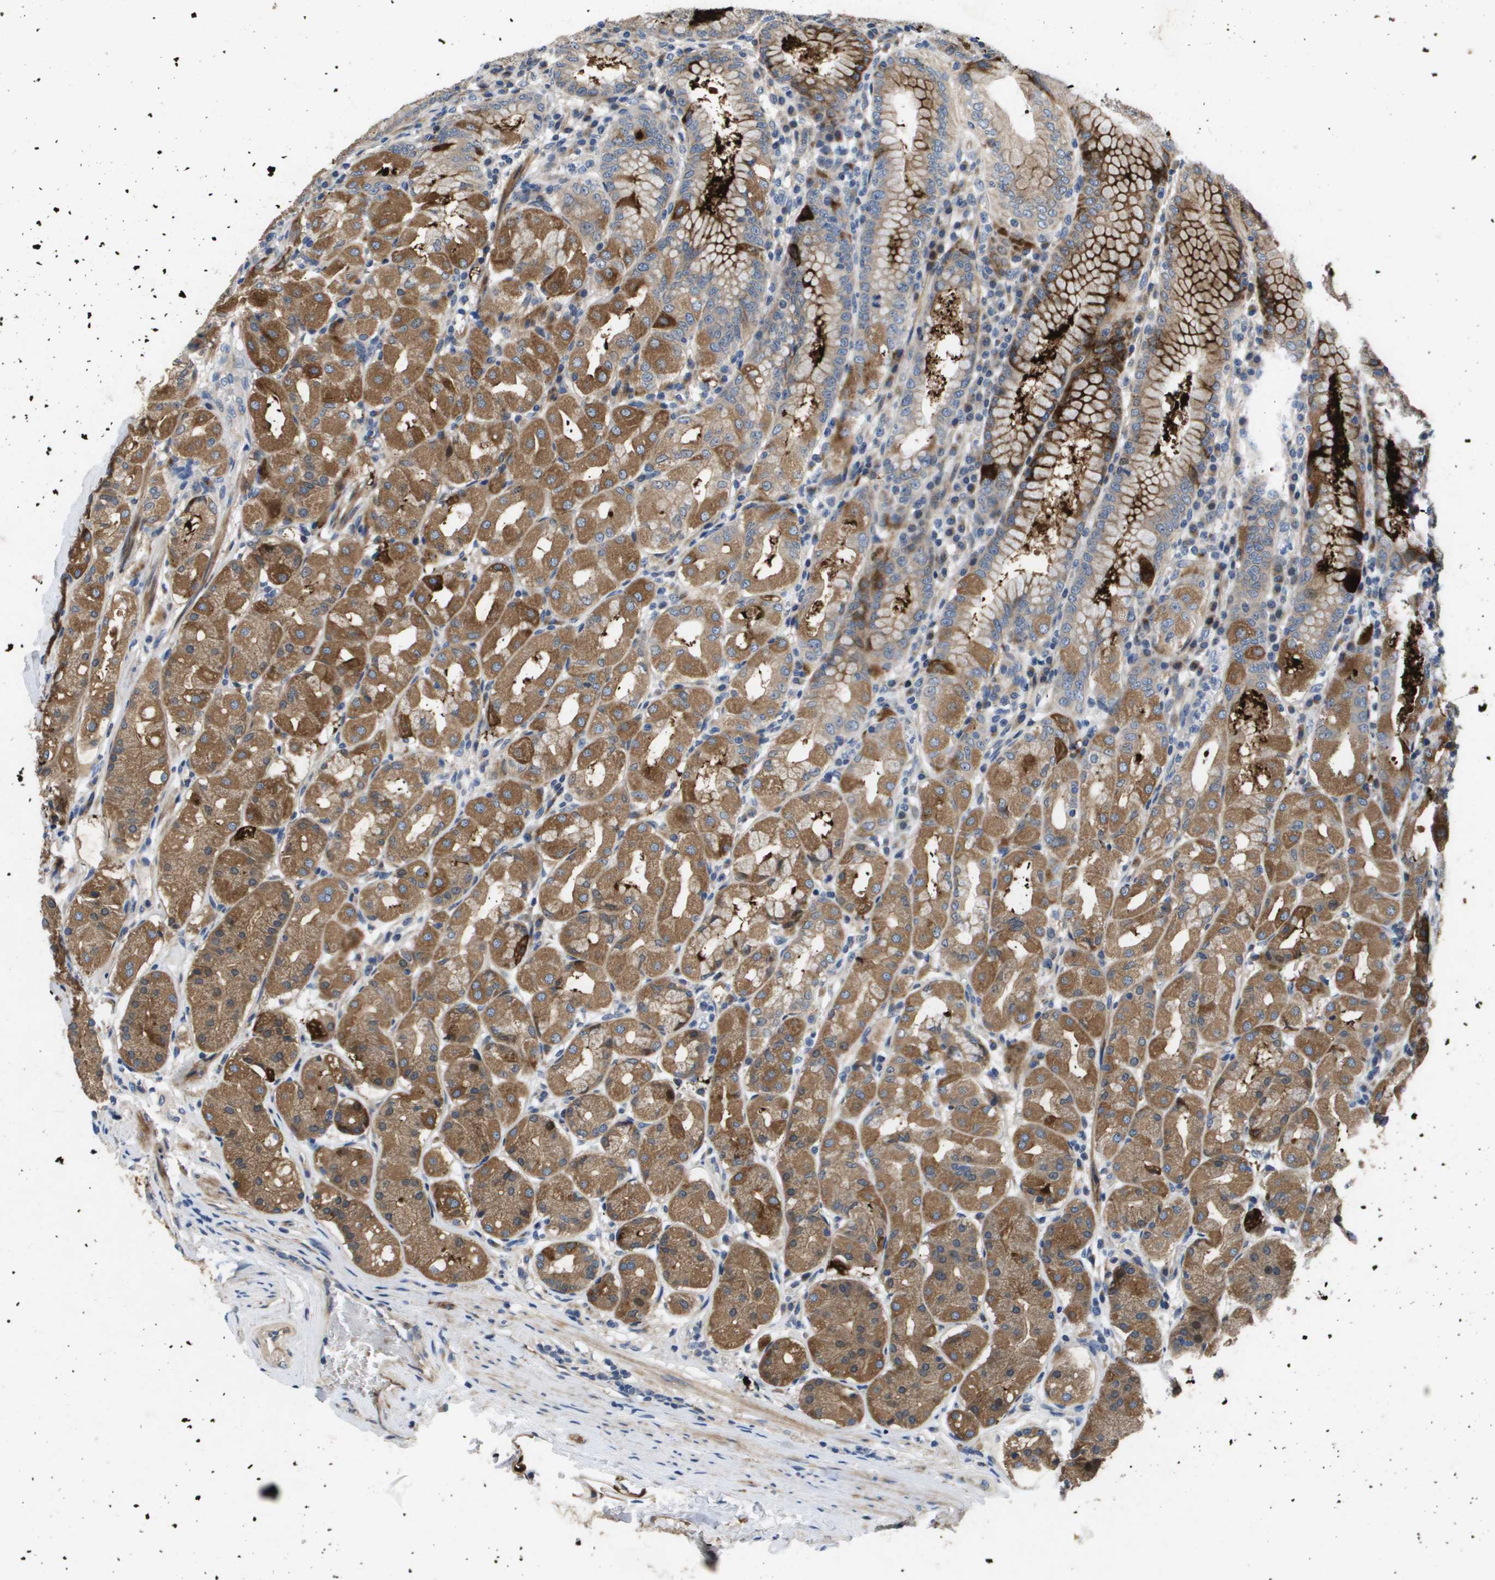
{"staining": {"intensity": "moderate", "quantity": ">75%", "location": "cytoplasmic/membranous"}, "tissue": "stomach", "cell_type": "Glandular cells", "image_type": "normal", "snomed": [{"axis": "morphology", "description": "Normal tissue, NOS"}, {"axis": "topography", "description": "Stomach"}, {"axis": "topography", "description": "Stomach, lower"}], "caption": "Human stomach stained with a brown dye demonstrates moderate cytoplasmic/membranous positive positivity in about >75% of glandular cells.", "gene": "ENTPD2", "patient": {"sex": "female", "age": 56}}